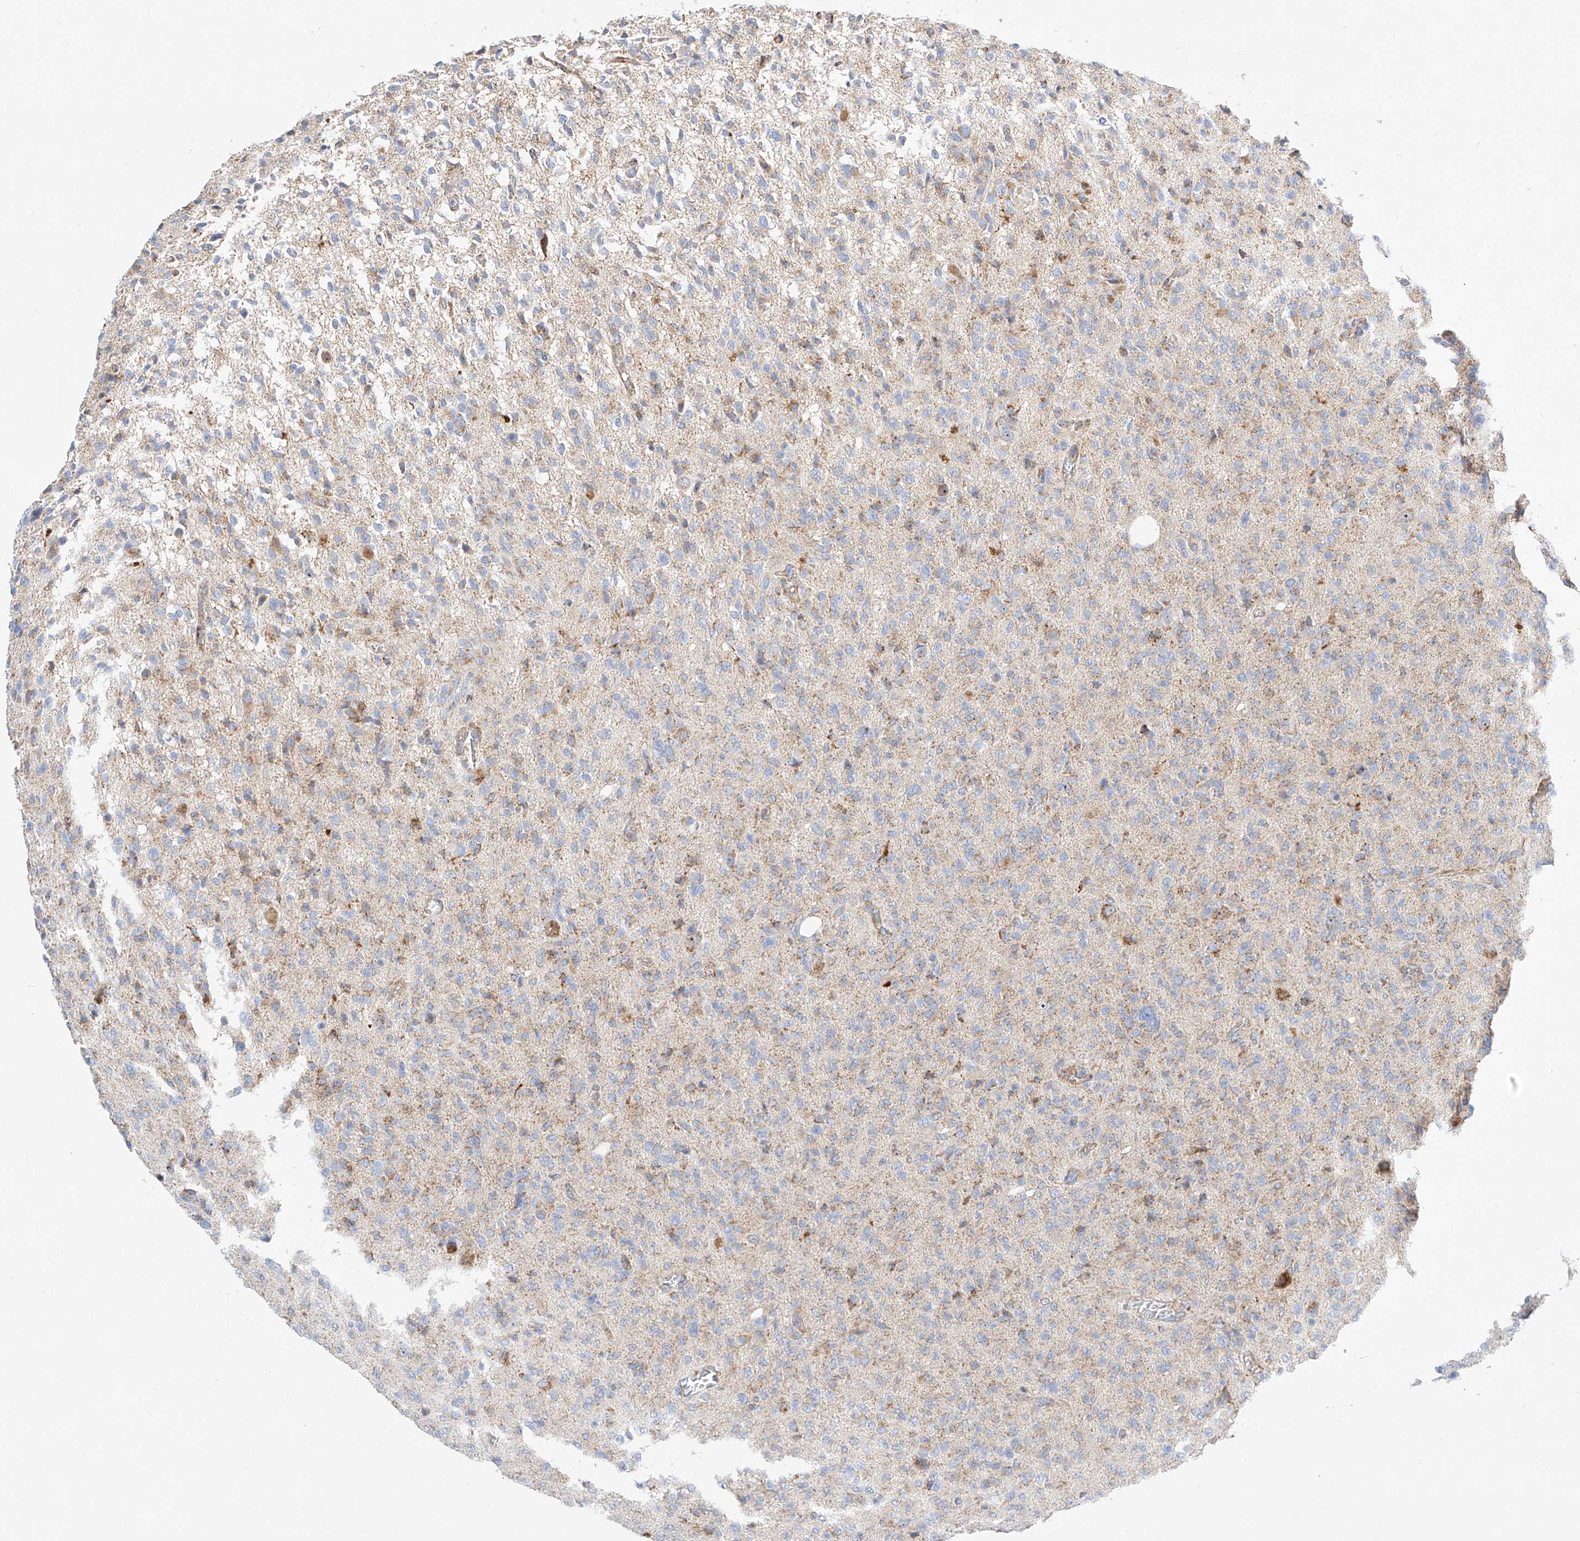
{"staining": {"intensity": "negative", "quantity": "none", "location": "none"}, "tissue": "glioma", "cell_type": "Tumor cells", "image_type": "cancer", "snomed": [{"axis": "morphology", "description": "Glioma, malignant, High grade"}, {"axis": "topography", "description": "Brain"}], "caption": "Immunohistochemistry (IHC) of human glioma shows no staining in tumor cells.", "gene": "CST9", "patient": {"sex": "female", "age": 57}}